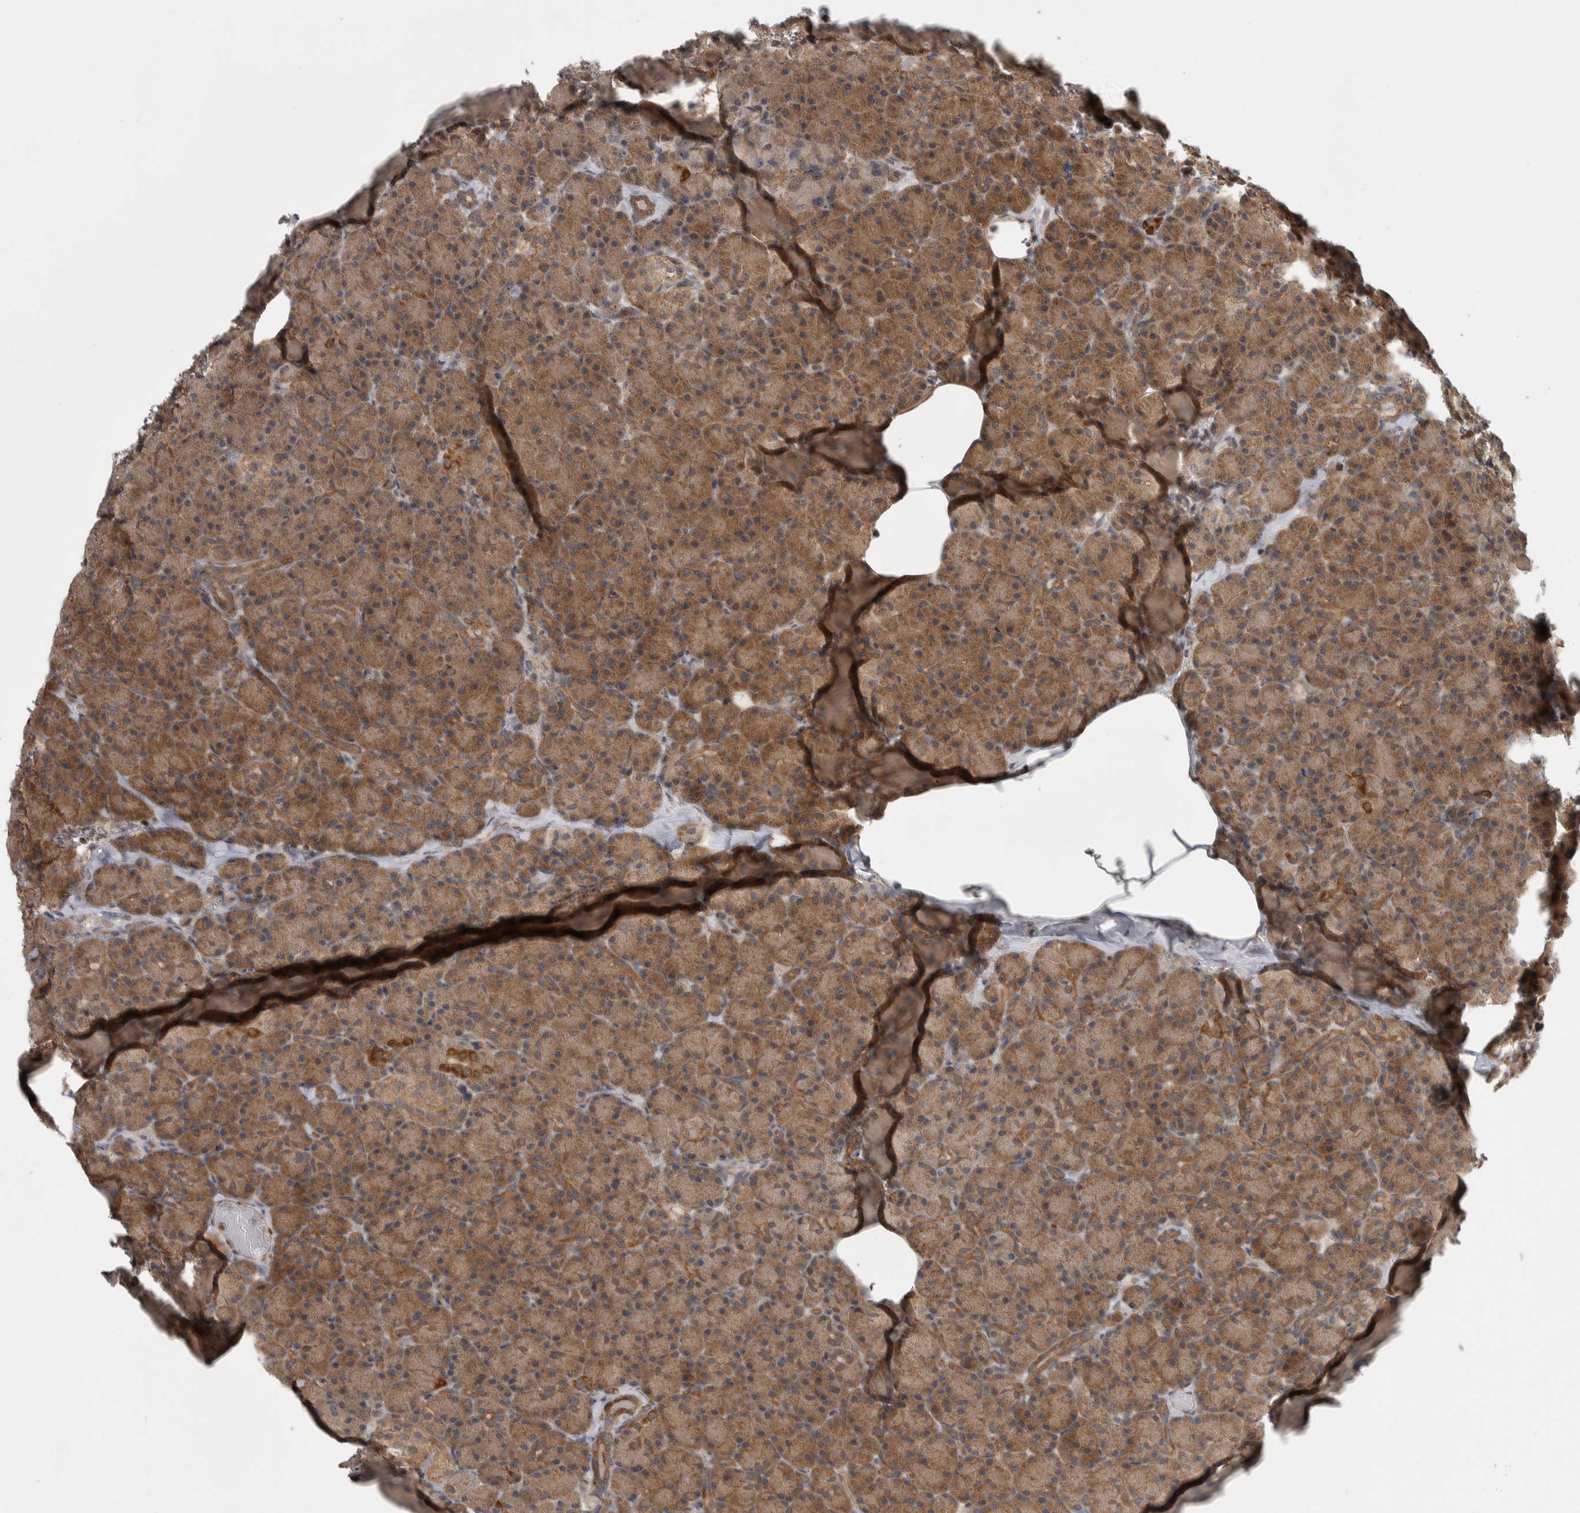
{"staining": {"intensity": "moderate", "quantity": ">75%", "location": "cytoplasmic/membranous"}, "tissue": "pancreas", "cell_type": "Exocrine glandular cells", "image_type": "normal", "snomed": [{"axis": "morphology", "description": "Normal tissue, NOS"}, {"axis": "topography", "description": "Pancreas"}], "caption": "A histopathology image showing moderate cytoplasmic/membranous expression in about >75% of exocrine glandular cells in benign pancreas, as visualized by brown immunohistochemical staining.", "gene": "CWC27", "patient": {"sex": "female", "age": 43}}